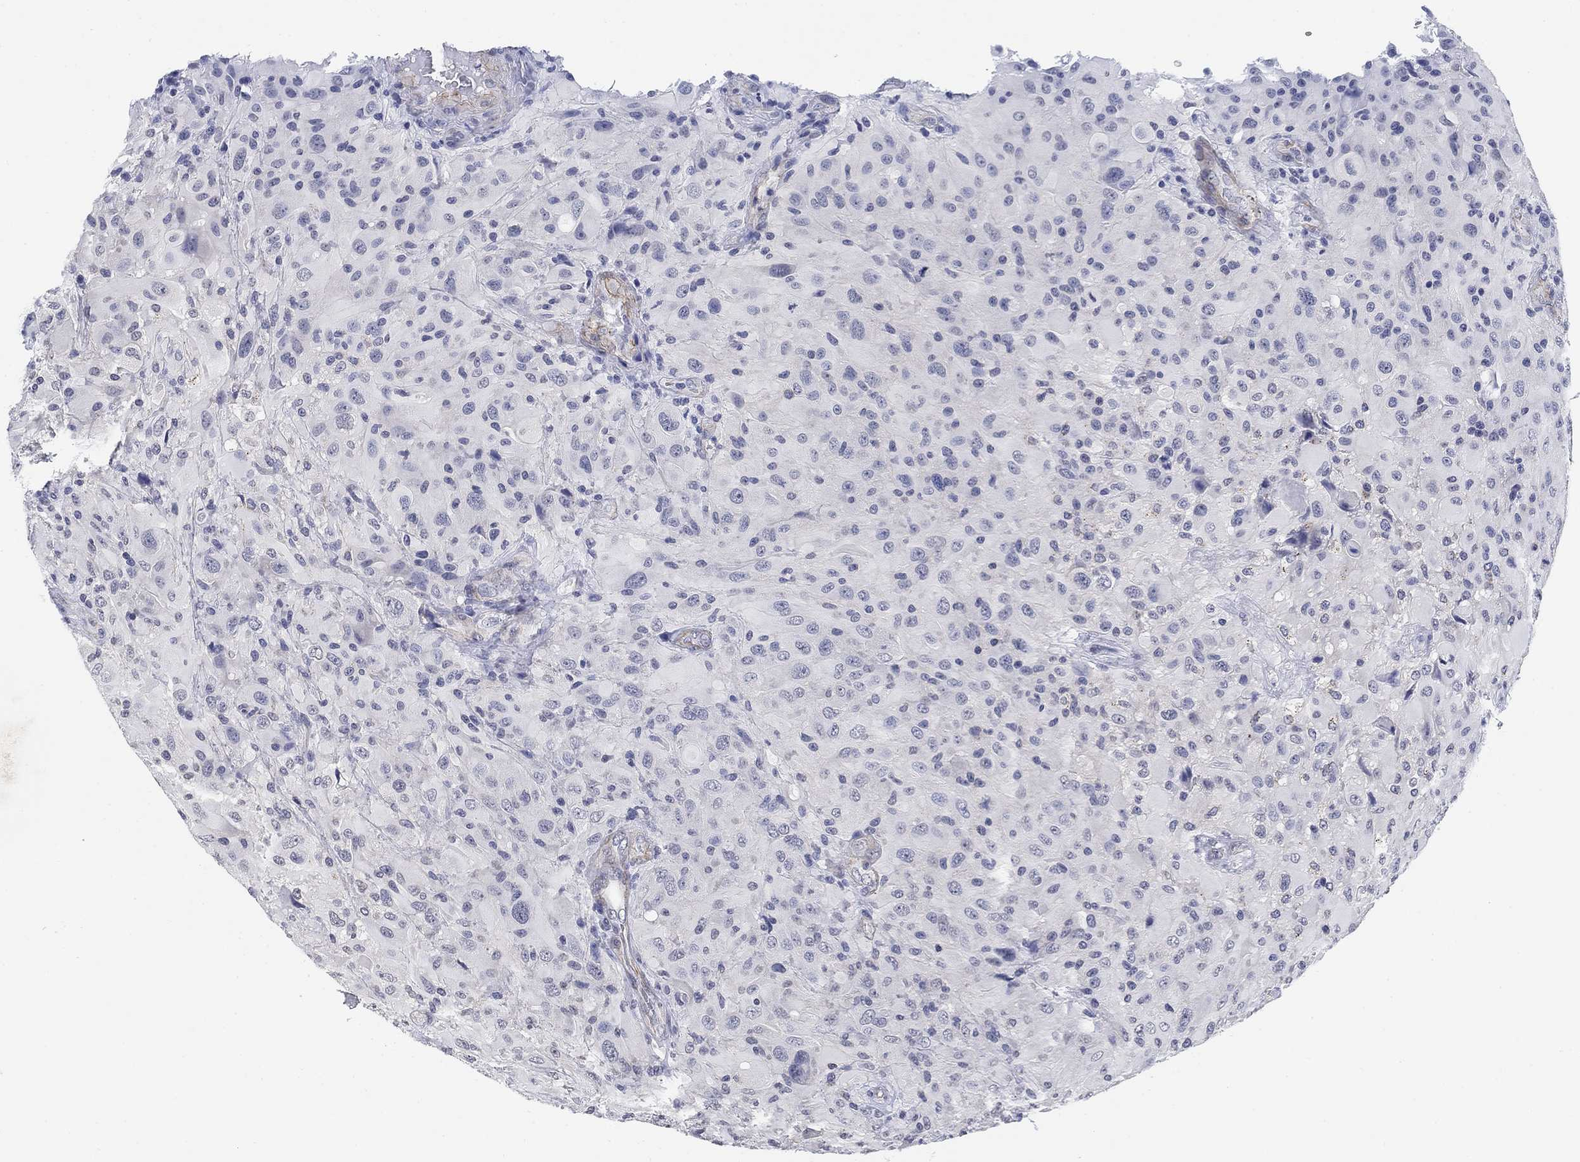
{"staining": {"intensity": "negative", "quantity": "none", "location": "none"}, "tissue": "glioma", "cell_type": "Tumor cells", "image_type": "cancer", "snomed": [{"axis": "morphology", "description": "Glioma, malignant, High grade"}, {"axis": "topography", "description": "Cerebral cortex"}], "caption": "Tumor cells are negative for brown protein staining in glioma.", "gene": "OTUB2", "patient": {"sex": "male", "age": 35}}